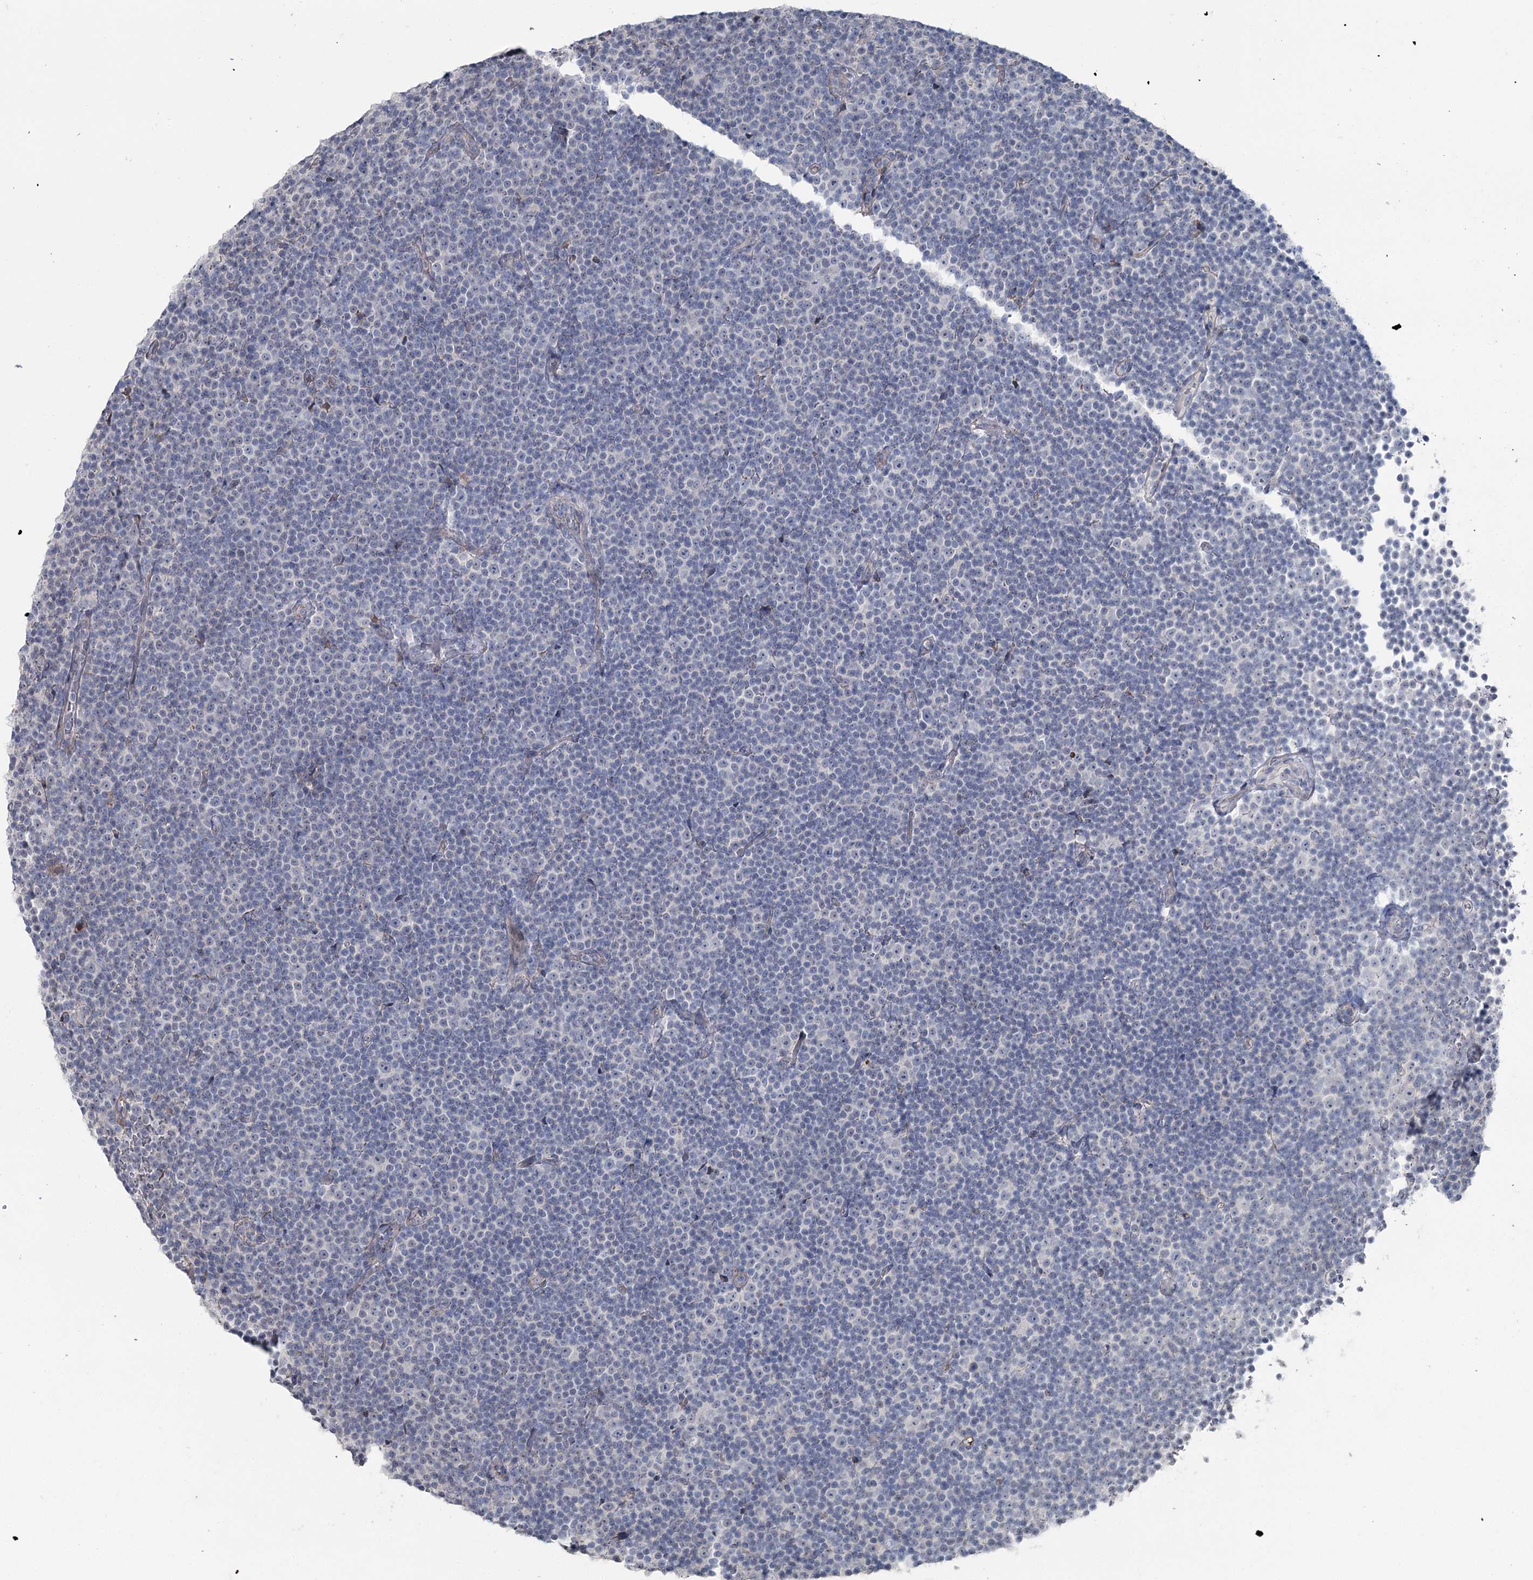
{"staining": {"intensity": "negative", "quantity": "none", "location": "none"}, "tissue": "lymphoma", "cell_type": "Tumor cells", "image_type": "cancer", "snomed": [{"axis": "morphology", "description": "Malignant lymphoma, non-Hodgkin's type, Low grade"}, {"axis": "topography", "description": "Lymph node"}], "caption": "Immunohistochemistry (IHC) of human malignant lymphoma, non-Hodgkin's type (low-grade) exhibits no staining in tumor cells.", "gene": "FAM120B", "patient": {"sex": "female", "age": 67}}